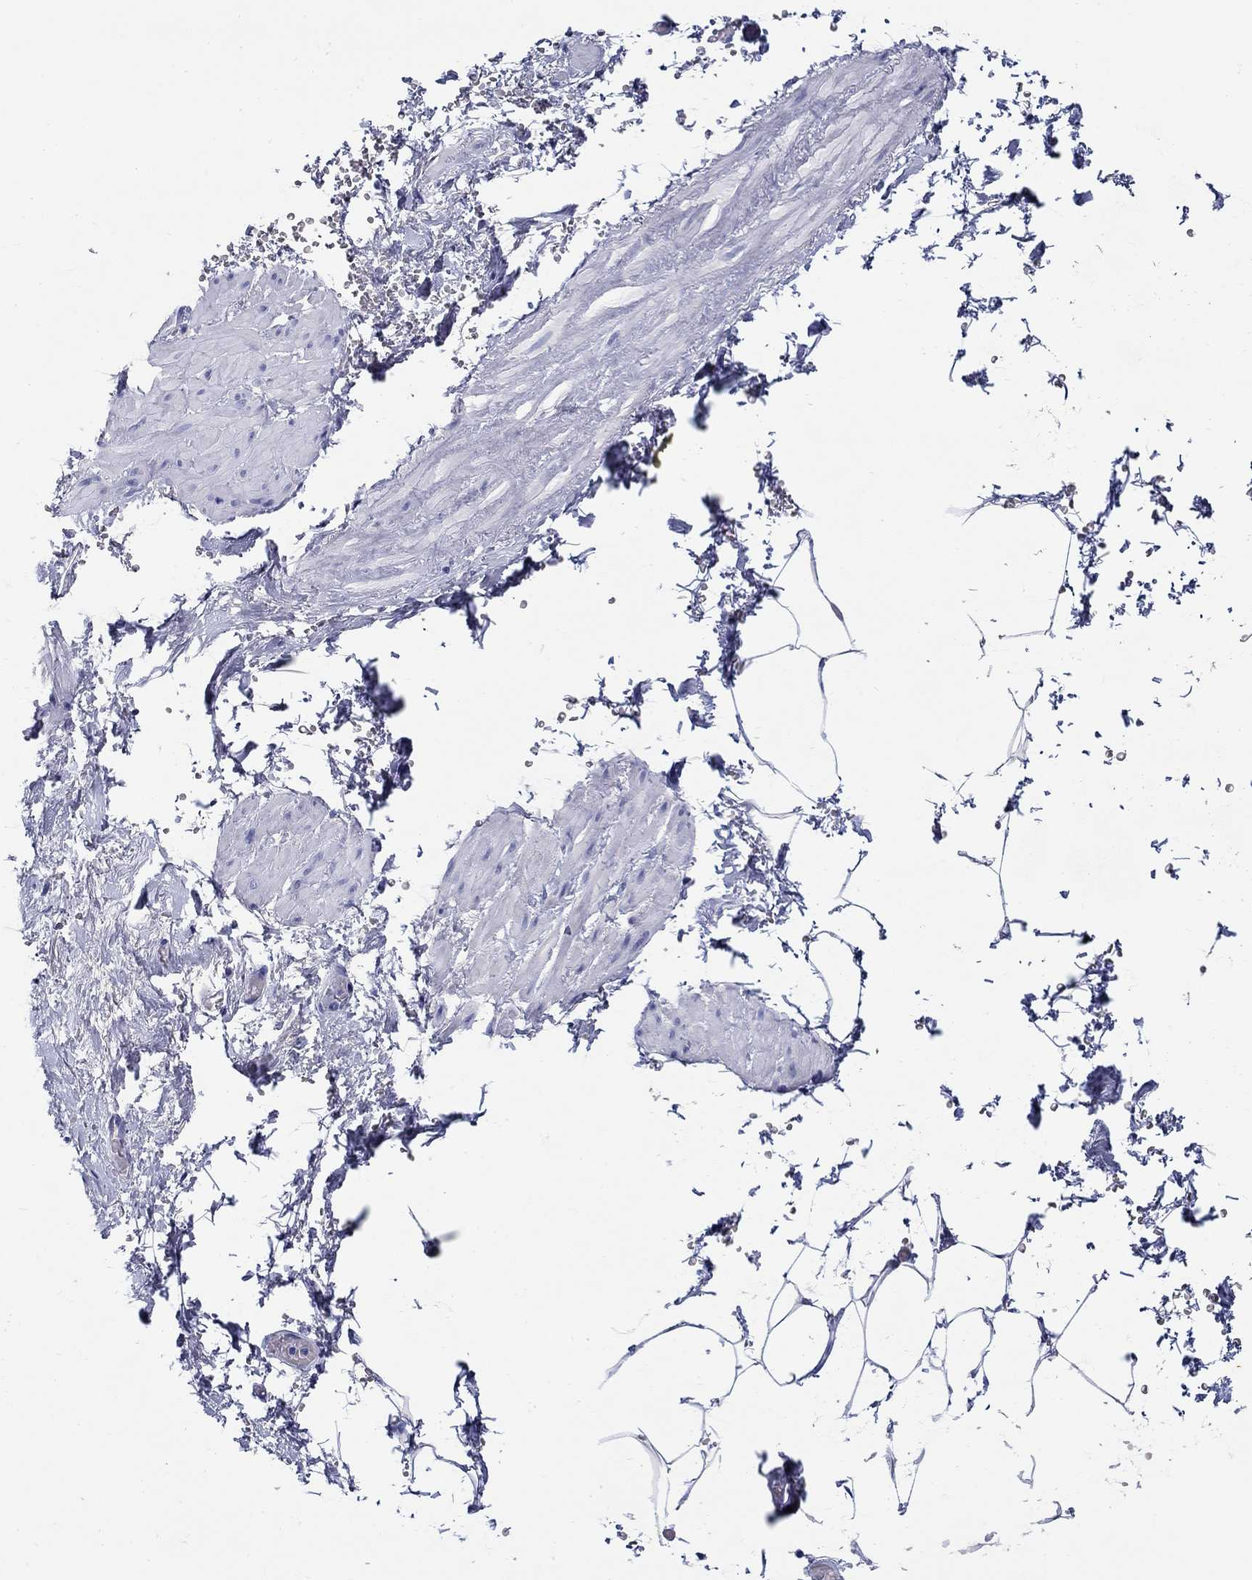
{"staining": {"intensity": "negative", "quantity": "none", "location": "none"}, "tissue": "adipose tissue", "cell_type": "Adipocytes", "image_type": "normal", "snomed": [{"axis": "morphology", "description": "Normal tissue, NOS"}, {"axis": "topography", "description": "Soft tissue"}, {"axis": "topography", "description": "Adipose tissue"}, {"axis": "topography", "description": "Vascular tissue"}, {"axis": "topography", "description": "Peripheral nerve tissue"}], "caption": "Human adipose tissue stained for a protein using immunohistochemistry demonstrates no expression in adipocytes.", "gene": "CRYGA", "patient": {"sex": "male", "age": 68}}